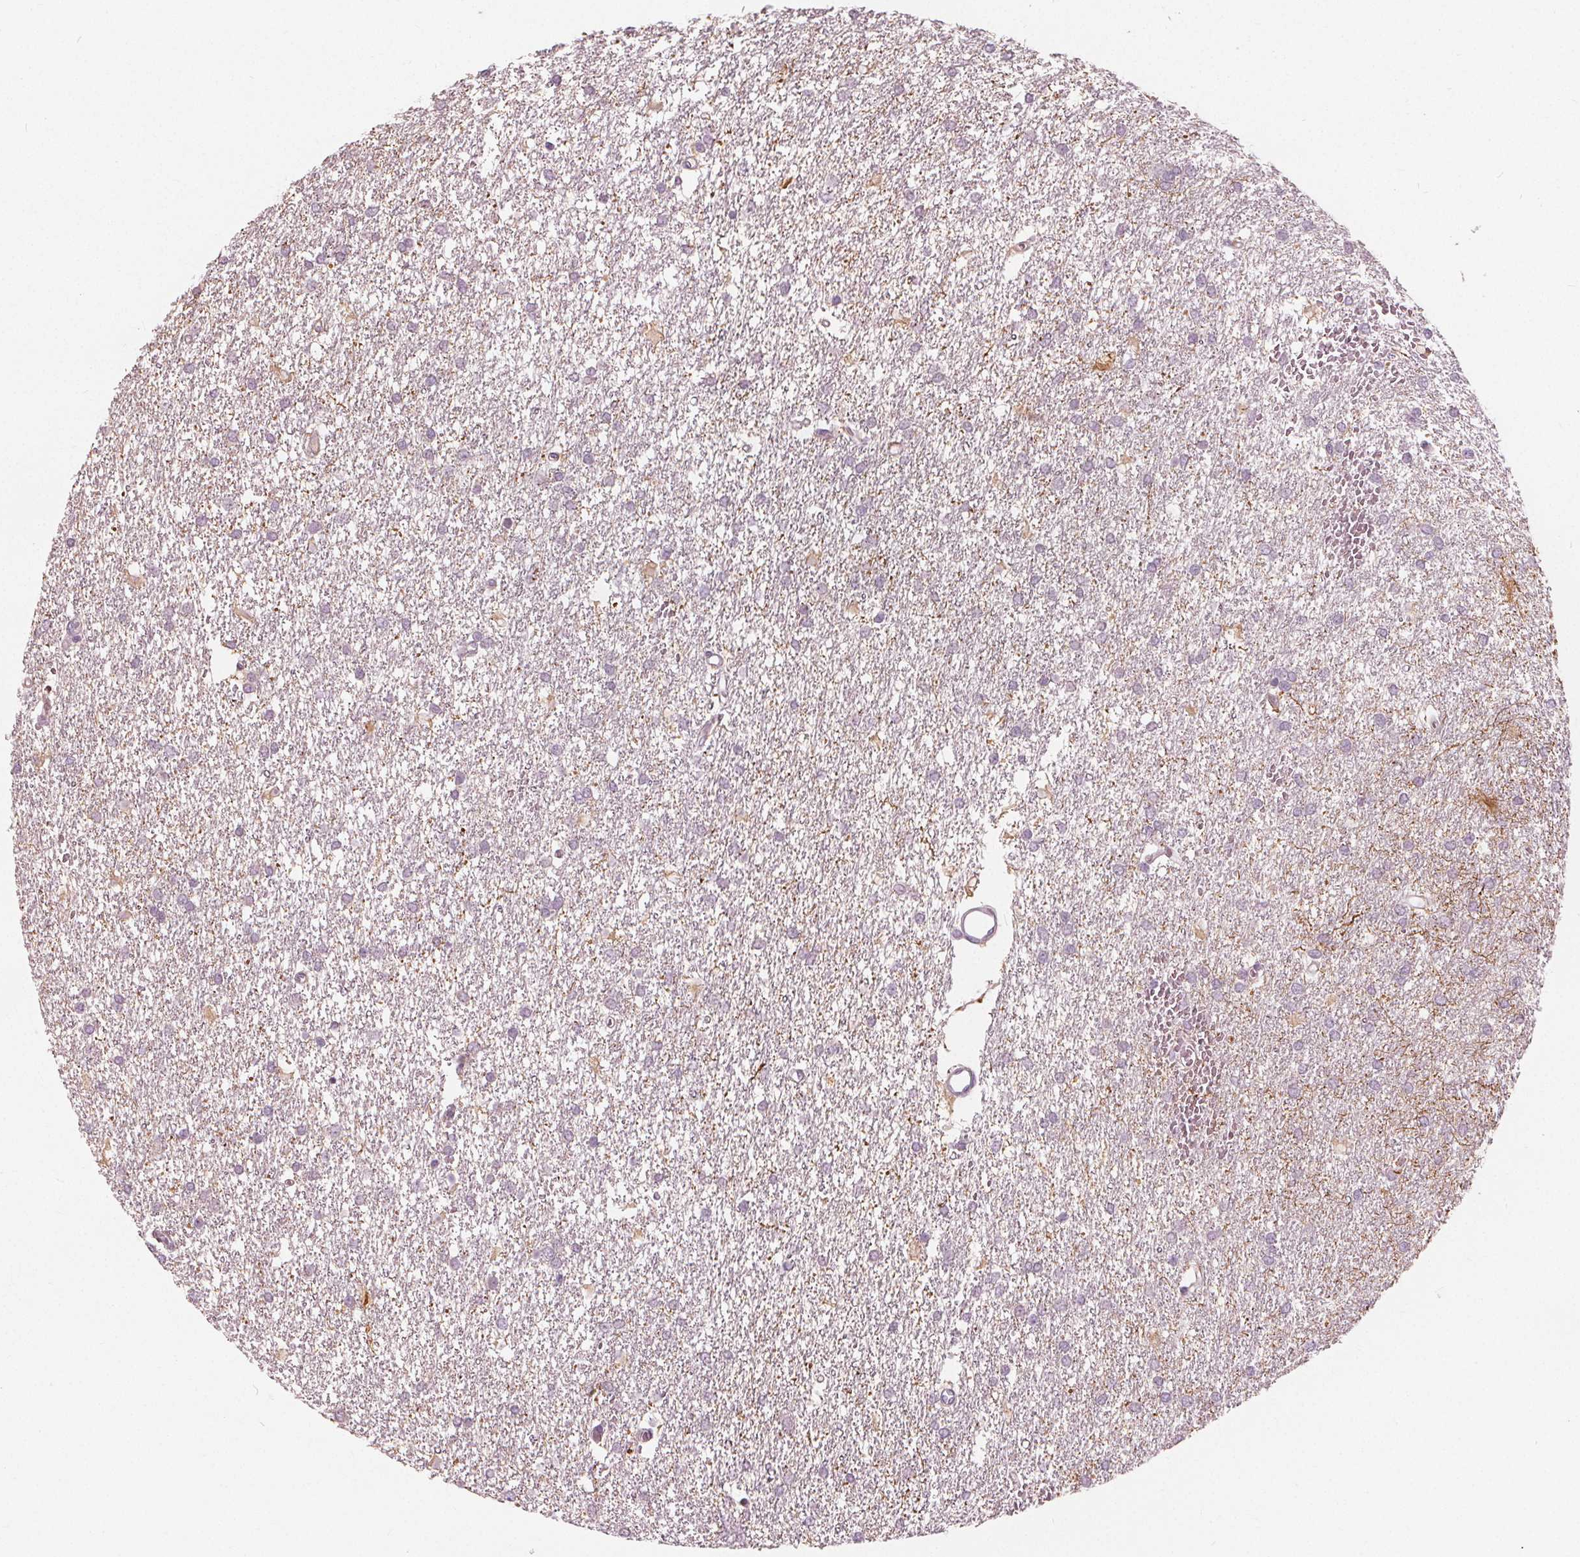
{"staining": {"intensity": "negative", "quantity": "none", "location": "none"}, "tissue": "glioma", "cell_type": "Tumor cells", "image_type": "cancer", "snomed": [{"axis": "morphology", "description": "Glioma, malignant, High grade"}, {"axis": "topography", "description": "Brain"}], "caption": "There is no significant positivity in tumor cells of glioma. Brightfield microscopy of immunohistochemistry (IHC) stained with DAB (brown) and hematoxylin (blue), captured at high magnification.", "gene": "BRSK1", "patient": {"sex": "female", "age": 61}}